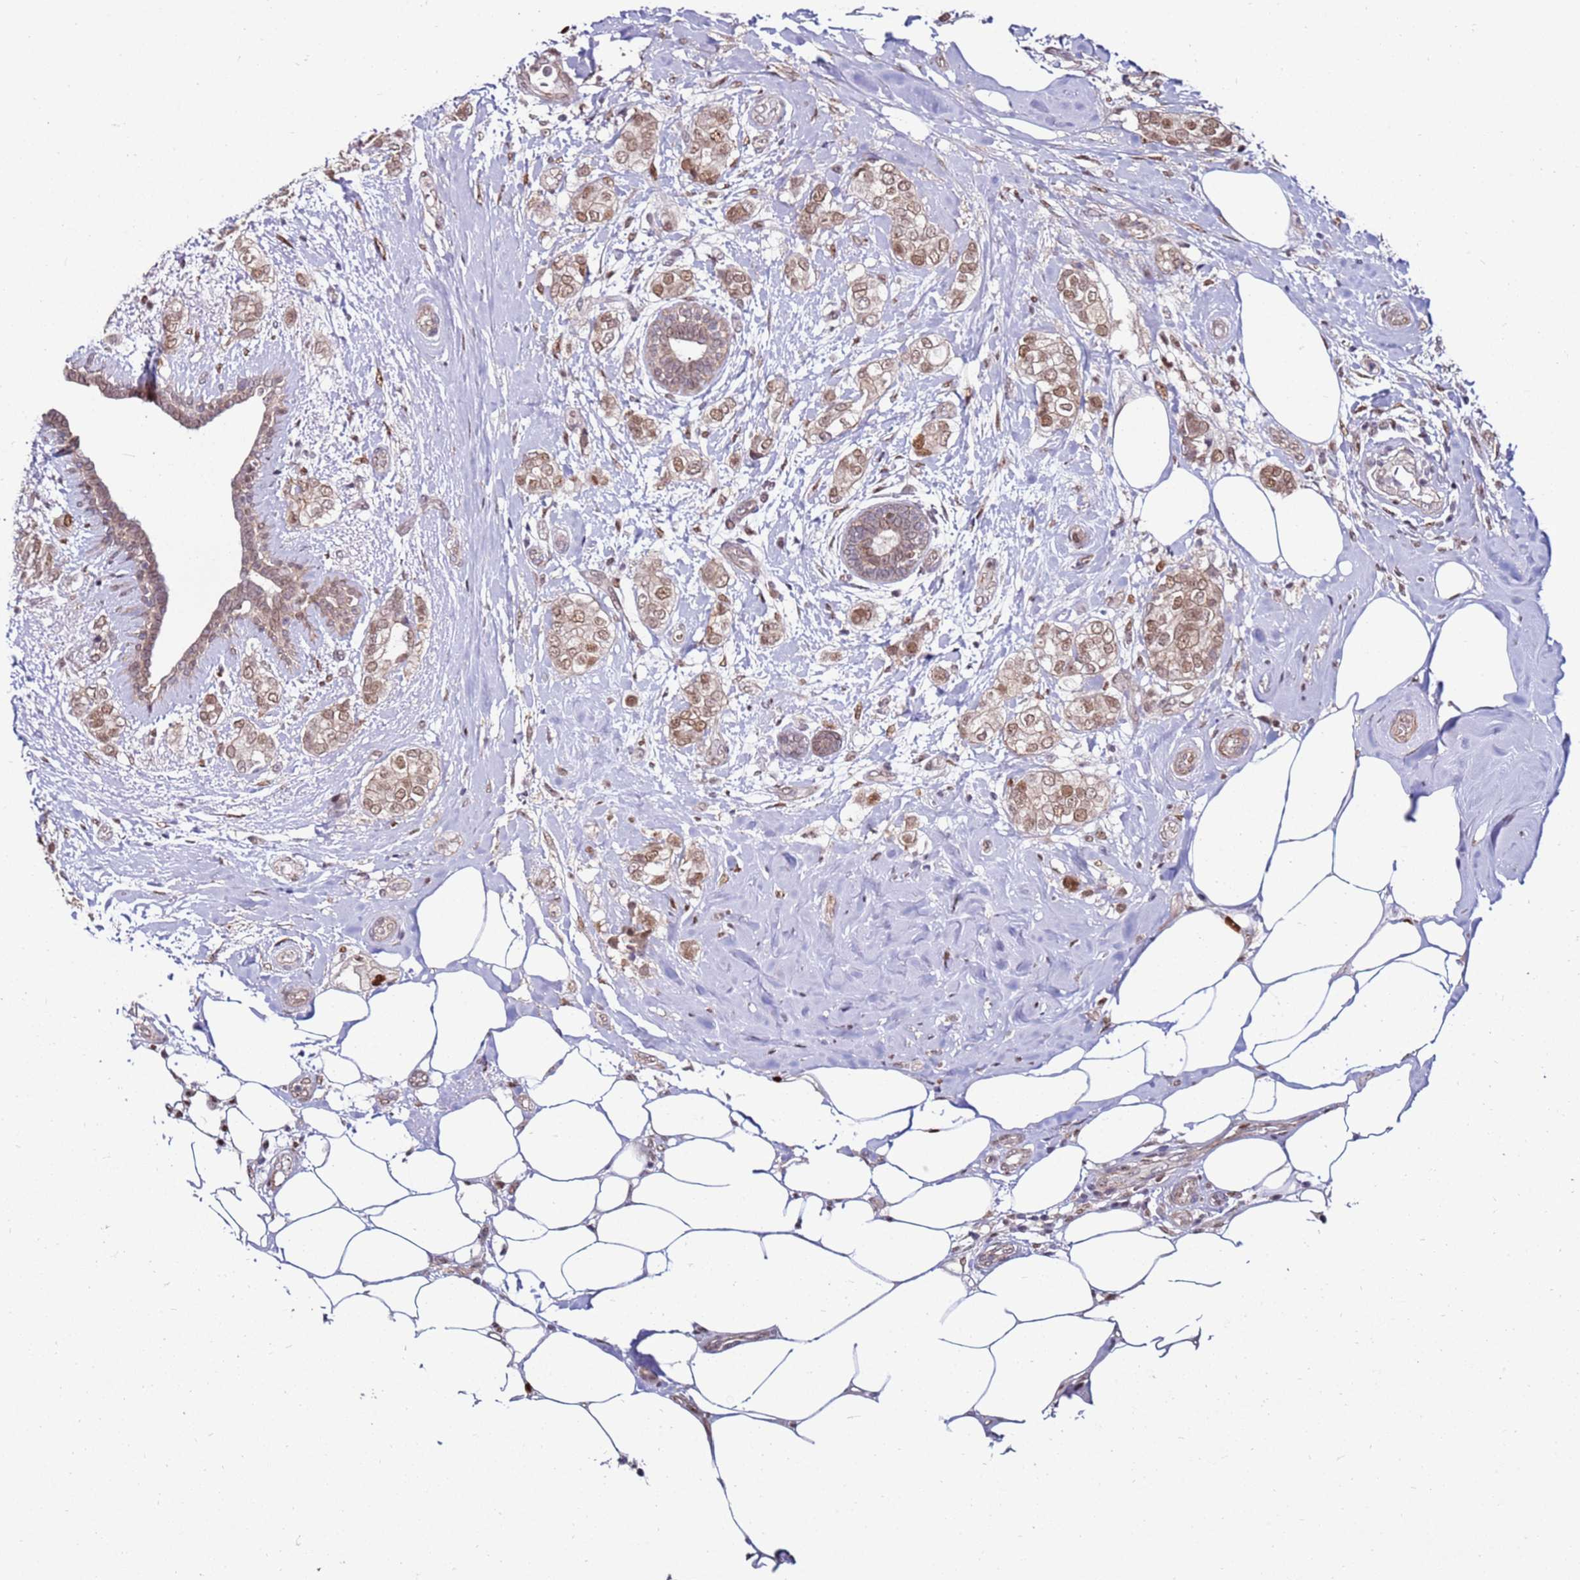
{"staining": {"intensity": "moderate", "quantity": ">75%", "location": "nuclear"}, "tissue": "breast cancer", "cell_type": "Tumor cells", "image_type": "cancer", "snomed": [{"axis": "morphology", "description": "Duct carcinoma"}, {"axis": "topography", "description": "Breast"}], "caption": "This image demonstrates immunohistochemistry staining of infiltrating ductal carcinoma (breast), with medium moderate nuclear staining in about >75% of tumor cells.", "gene": "KPNA4", "patient": {"sex": "female", "age": 73}}